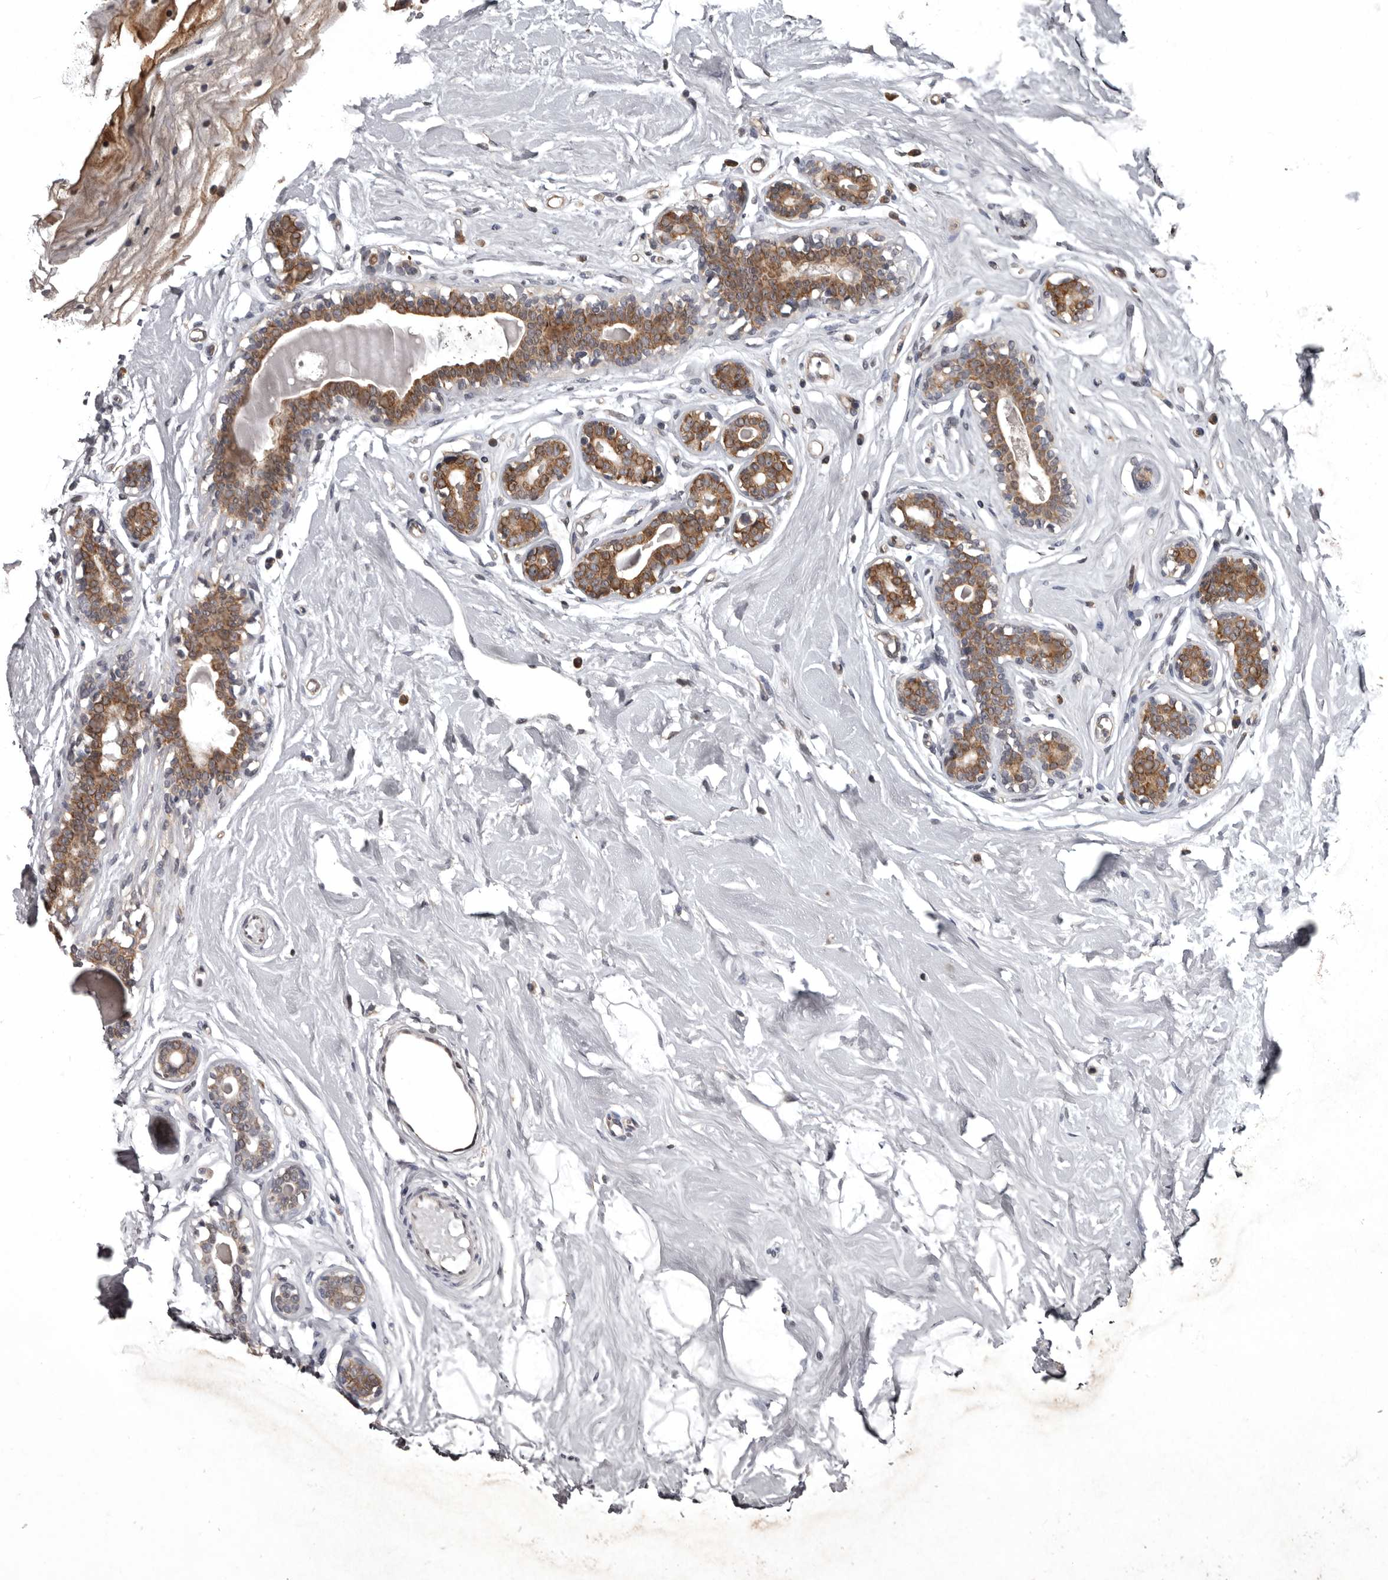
{"staining": {"intensity": "negative", "quantity": "none", "location": "none"}, "tissue": "breast", "cell_type": "Adipocytes", "image_type": "normal", "snomed": [{"axis": "morphology", "description": "Normal tissue, NOS"}, {"axis": "morphology", "description": "Adenoma, NOS"}, {"axis": "topography", "description": "Breast"}], "caption": "Adipocytes are negative for protein expression in unremarkable human breast. The staining was performed using DAB (3,3'-diaminobenzidine) to visualize the protein expression in brown, while the nuclei were stained in blue with hematoxylin (Magnification: 20x).", "gene": "DARS1", "patient": {"sex": "female", "age": 23}}